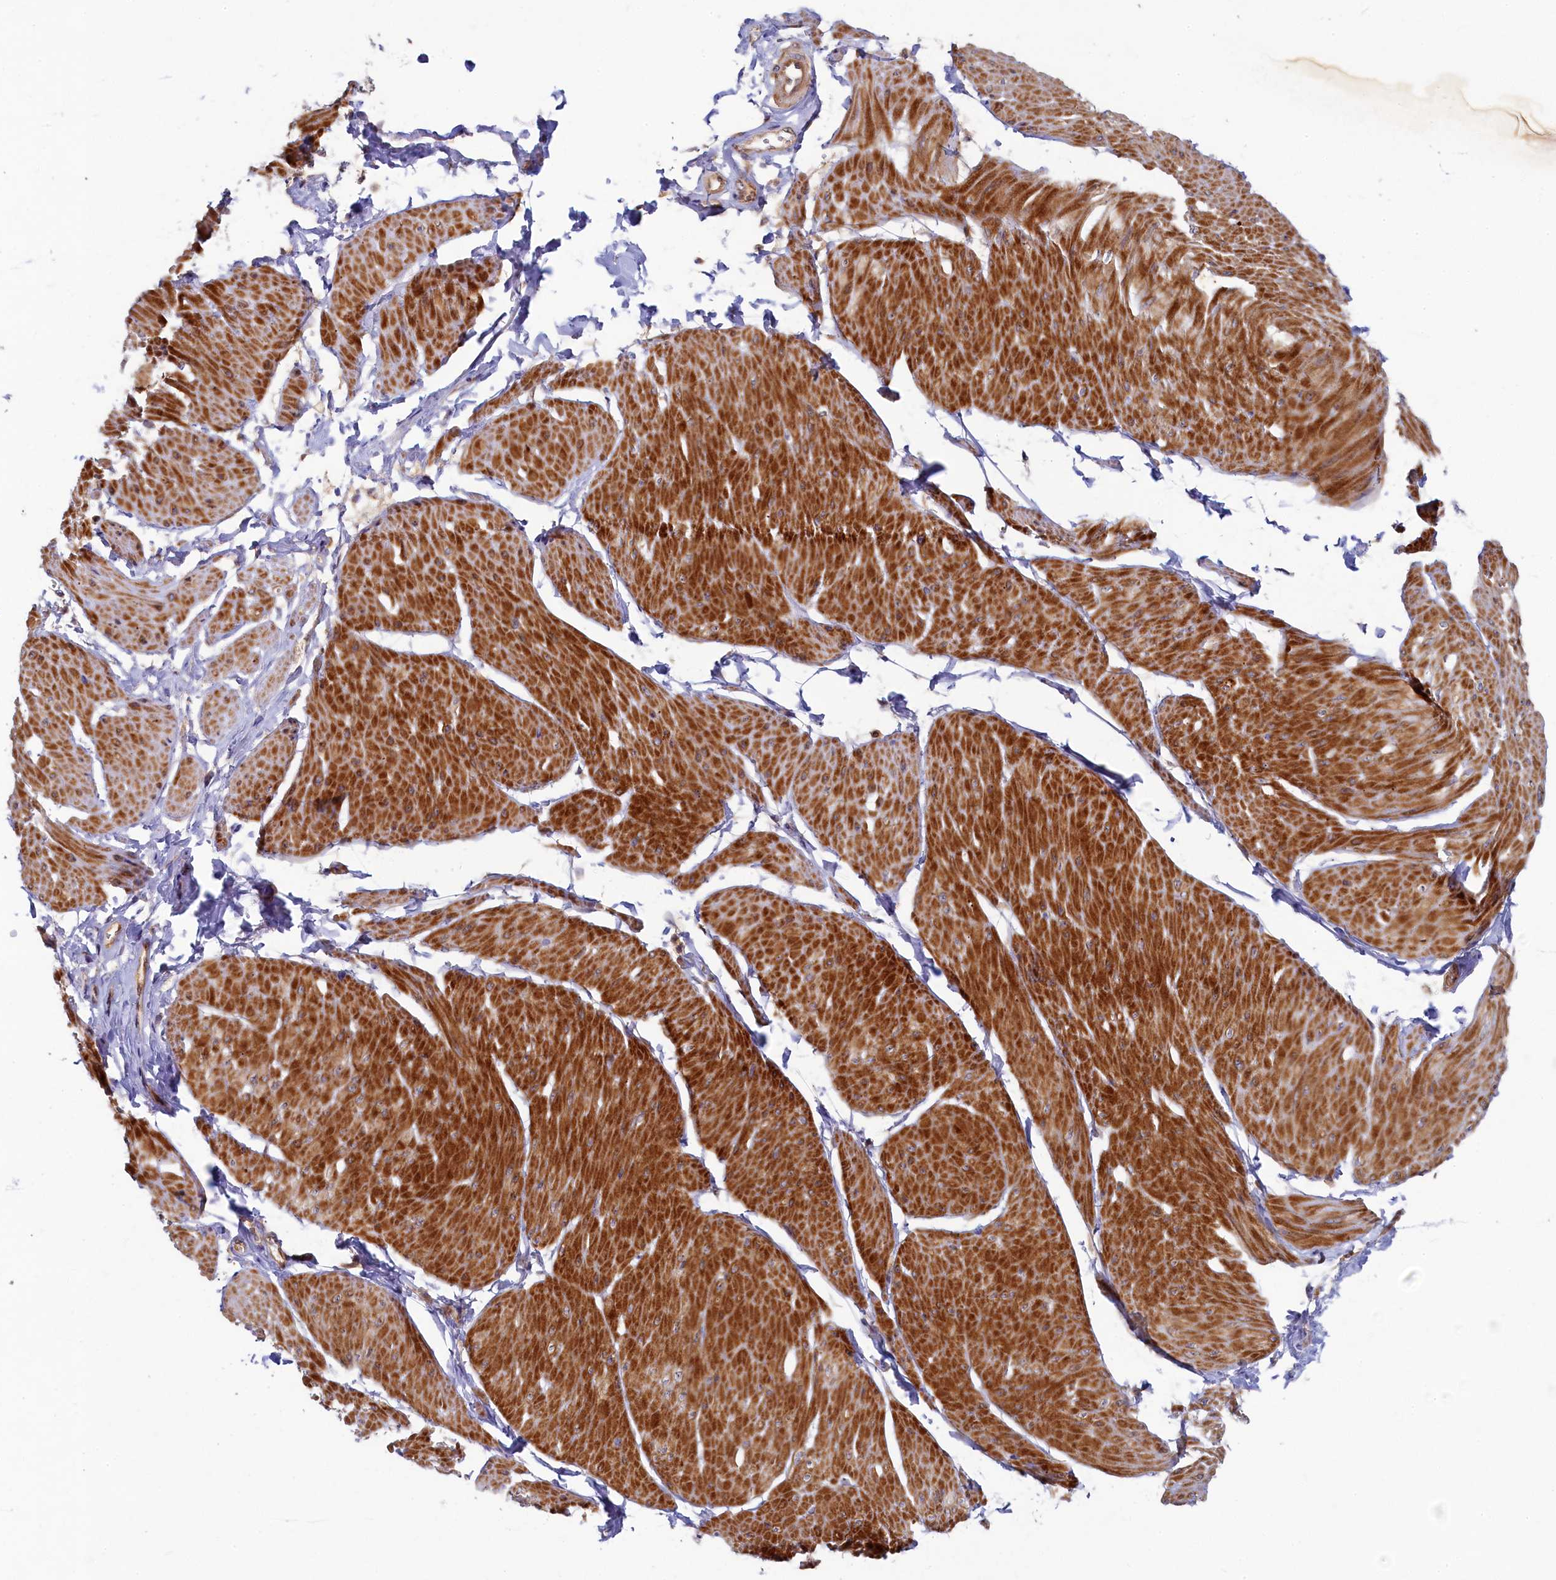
{"staining": {"intensity": "strong", "quantity": ">75%", "location": "cytoplasmic/membranous"}, "tissue": "smooth muscle", "cell_type": "Smooth muscle cells", "image_type": "normal", "snomed": [{"axis": "morphology", "description": "Urothelial carcinoma, High grade"}, {"axis": "topography", "description": "Urinary bladder"}], "caption": "IHC image of unremarkable smooth muscle: human smooth muscle stained using IHC exhibits high levels of strong protein expression localized specifically in the cytoplasmic/membranous of smooth muscle cells, appearing as a cytoplasmic/membranous brown color.", "gene": "CEP20", "patient": {"sex": "male", "age": 46}}